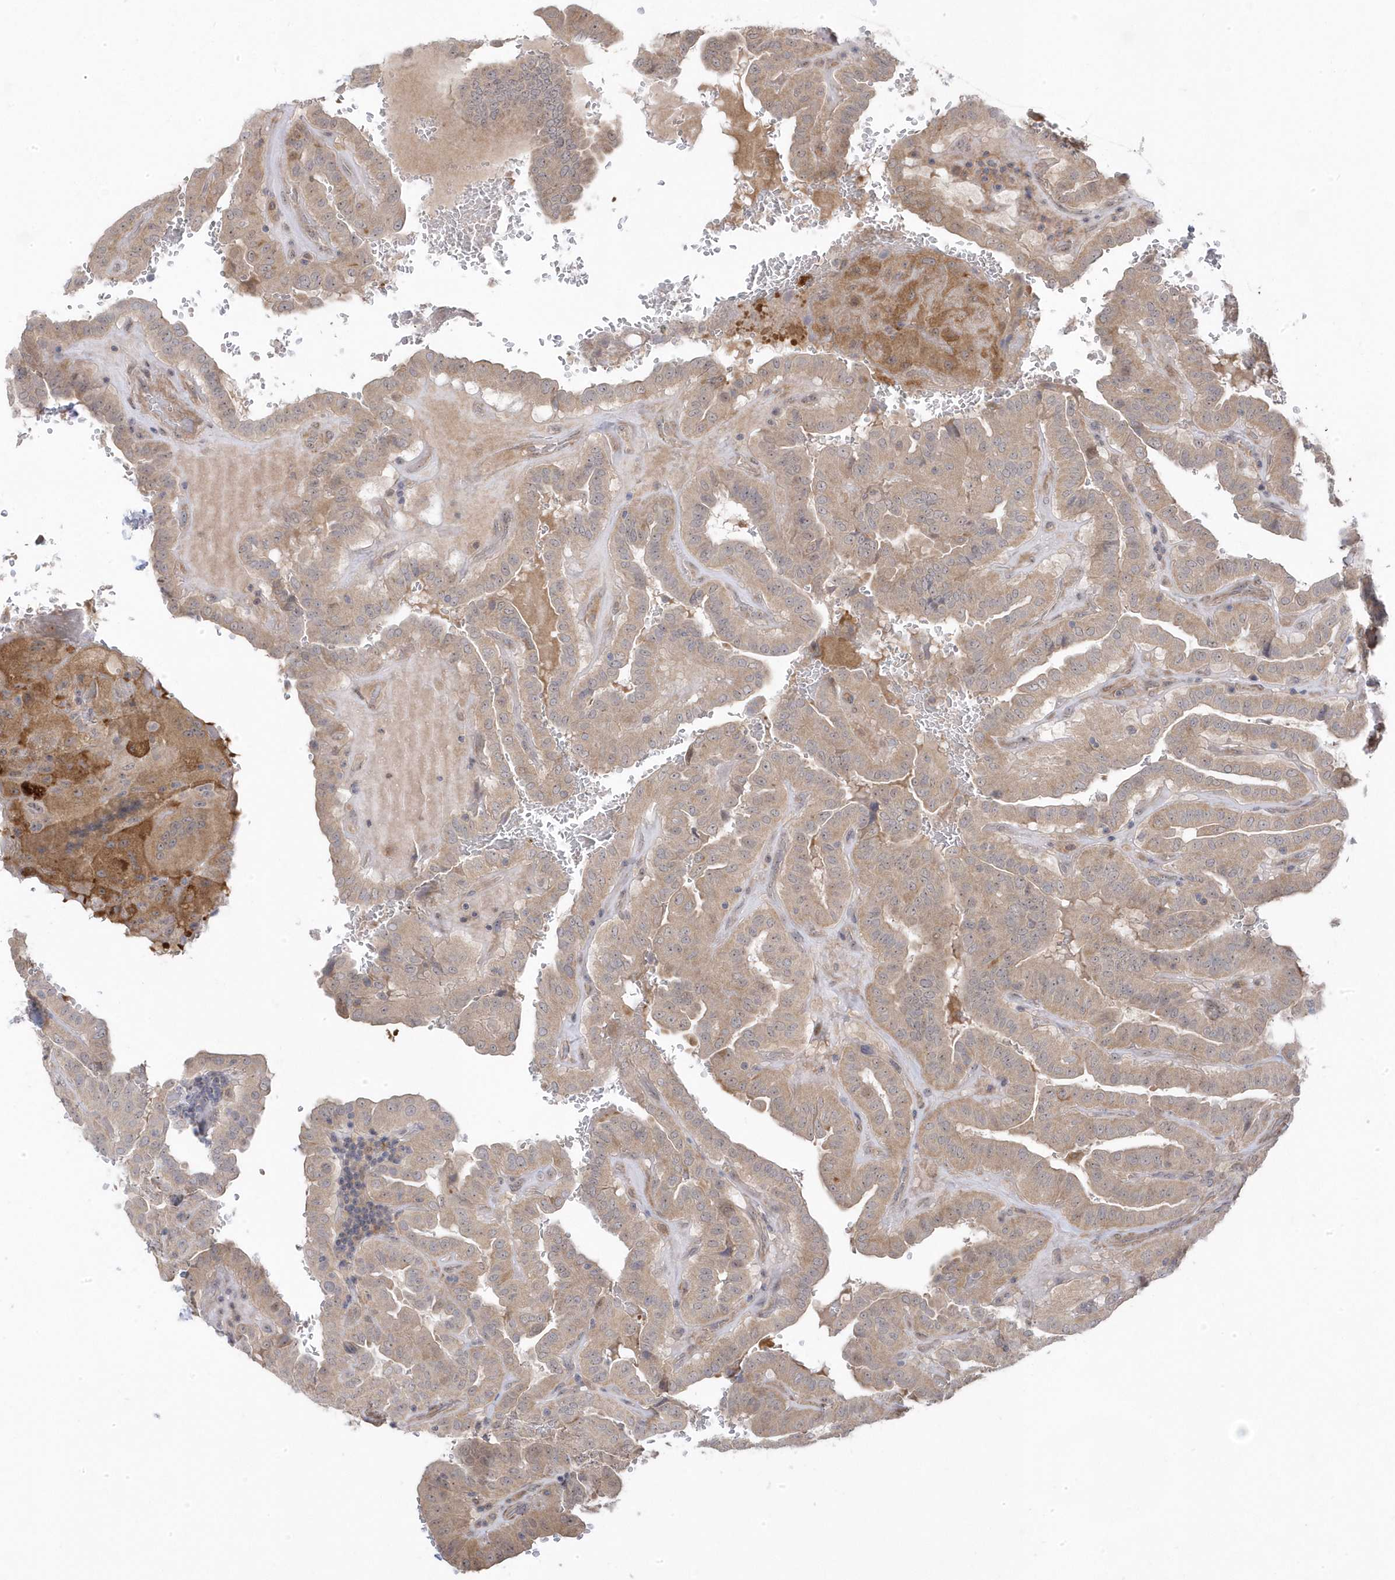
{"staining": {"intensity": "moderate", "quantity": ">75%", "location": "cytoplasmic/membranous"}, "tissue": "thyroid cancer", "cell_type": "Tumor cells", "image_type": "cancer", "snomed": [{"axis": "morphology", "description": "Papillary adenocarcinoma, NOS"}, {"axis": "topography", "description": "Thyroid gland"}], "caption": "Papillary adenocarcinoma (thyroid) stained with a protein marker reveals moderate staining in tumor cells.", "gene": "GTPBP6", "patient": {"sex": "male", "age": 77}}